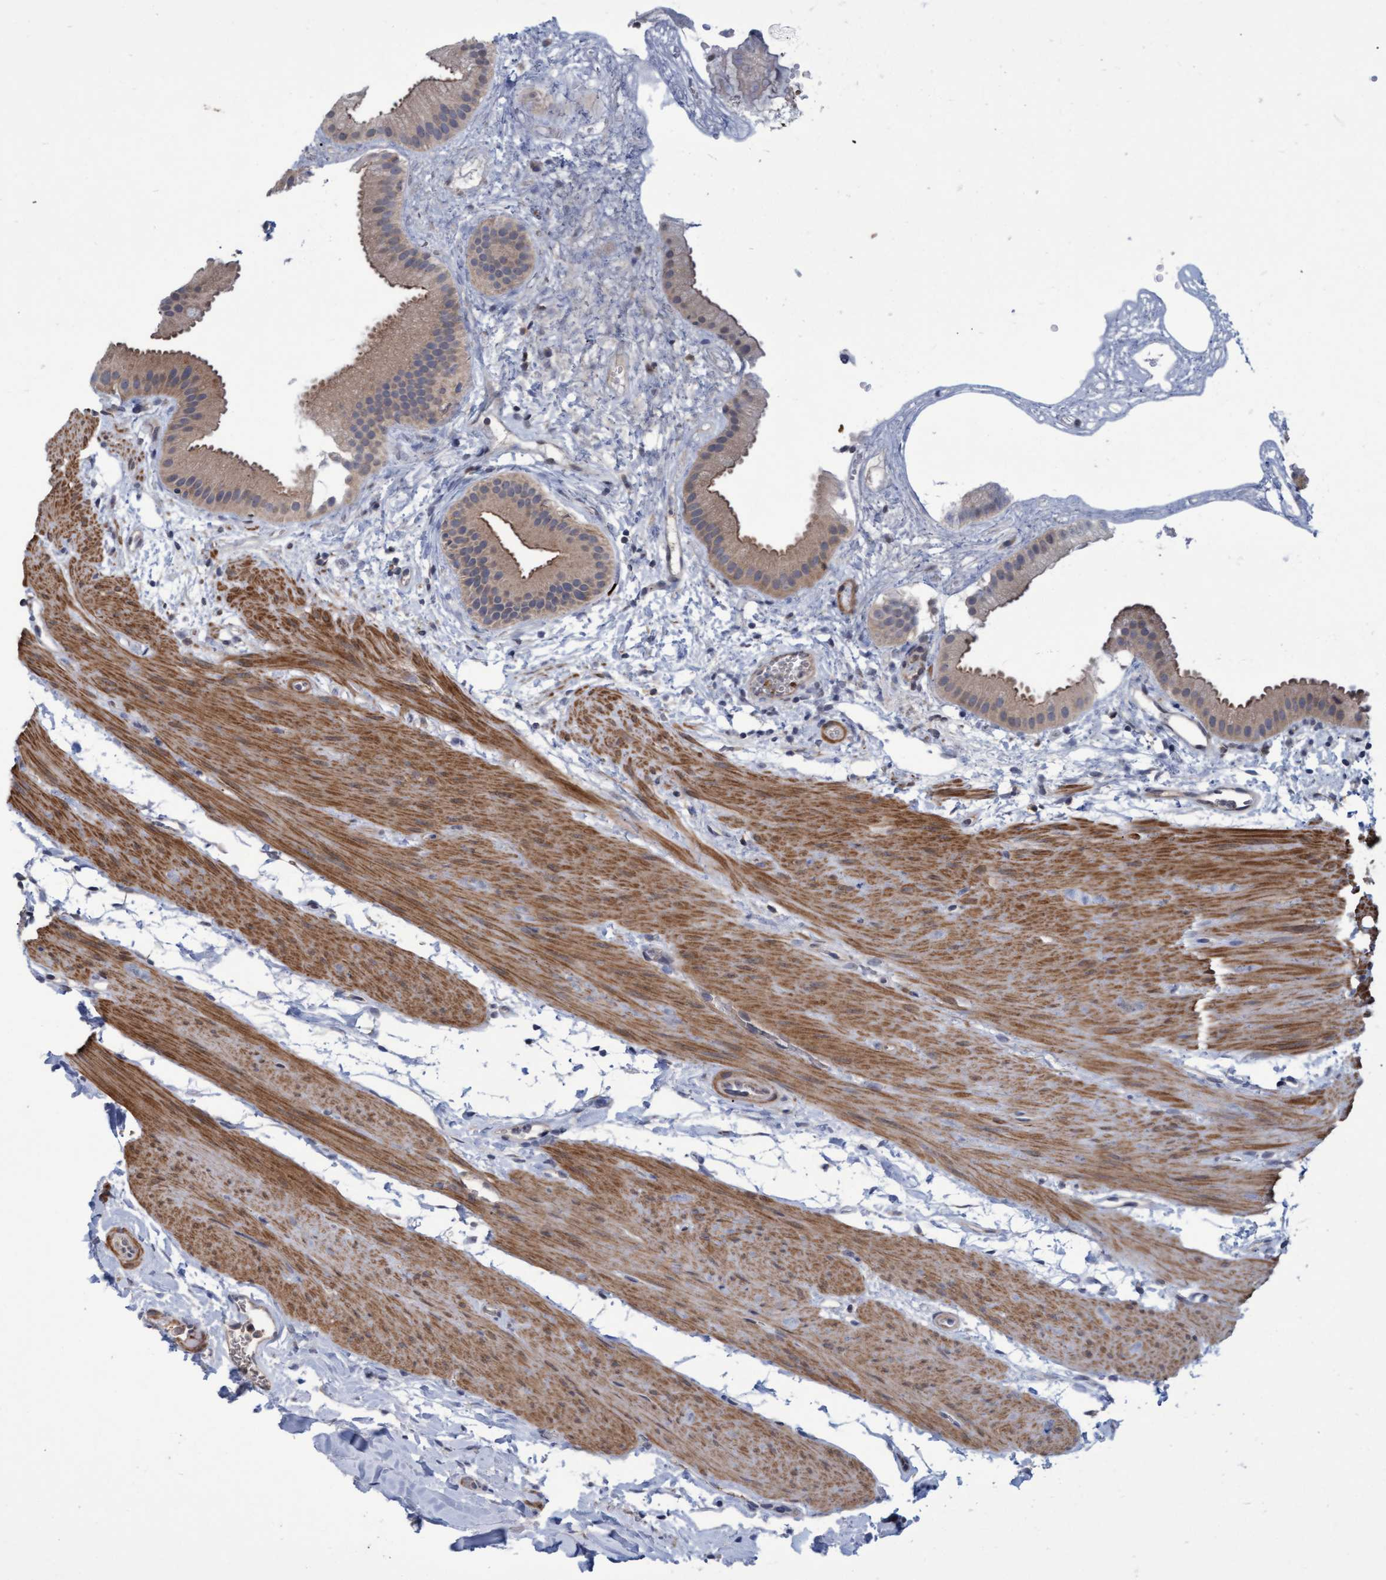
{"staining": {"intensity": "weak", "quantity": ">75%", "location": "cytoplasmic/membranous"}, "tissue": "gallbladder", "cell_type": "Glandular cells", "image_type": "normal", "snomed": [{"axis": "morphology", "description": "Normal tissue, NOS"}, {"axis": "topography", "description": "Gallbladder"}], "caption": "Gallbladder stained for a protein exhibits weak cytoplasmic/membranous positivity in glandular cells. Immunohistochemistry (ihc) stains the protein of interest in brown and the nuclei are stained blue.", "gene": "NAA15", "patient": {"sex": "female", "age": 64}}